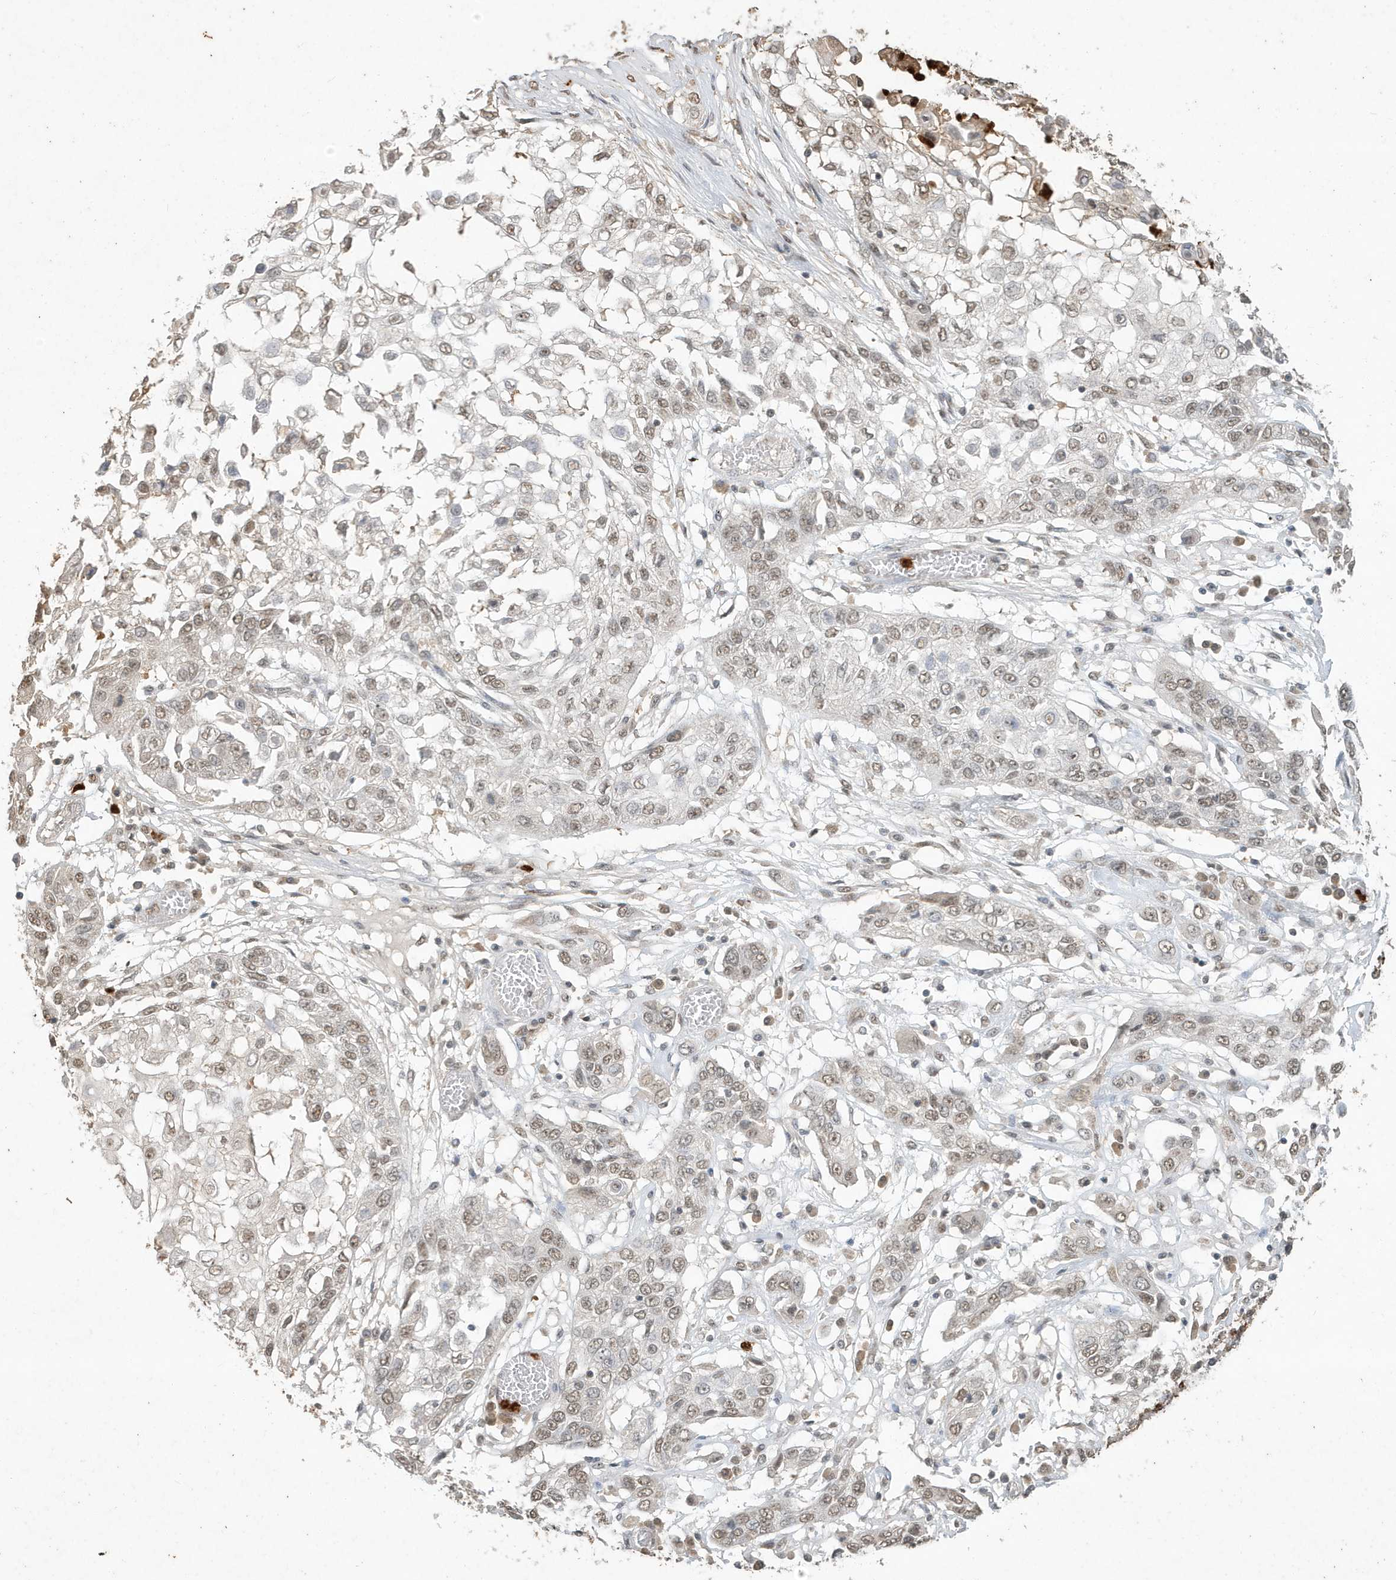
{"staining": {"intensity": "weak", "quantity": ">75%", "location": "nuclear"}, "tissue": "lung cancer", "cell_type": "Tumor cells", "image_type": "cancer", "snomed": [{"axis": "morphology", "description": "Squamous cell carcinoma, NOS"}, {"axis": "topography", "description": "Lung"}], "caption": "Squamous cell carcinoma (lung) stained with immunohistochemistry shows weak nuclear positivity in approximately >75% of tumor cells.", "gene": "DEFA1", "patient": {"sex": "male", "age": 71}}